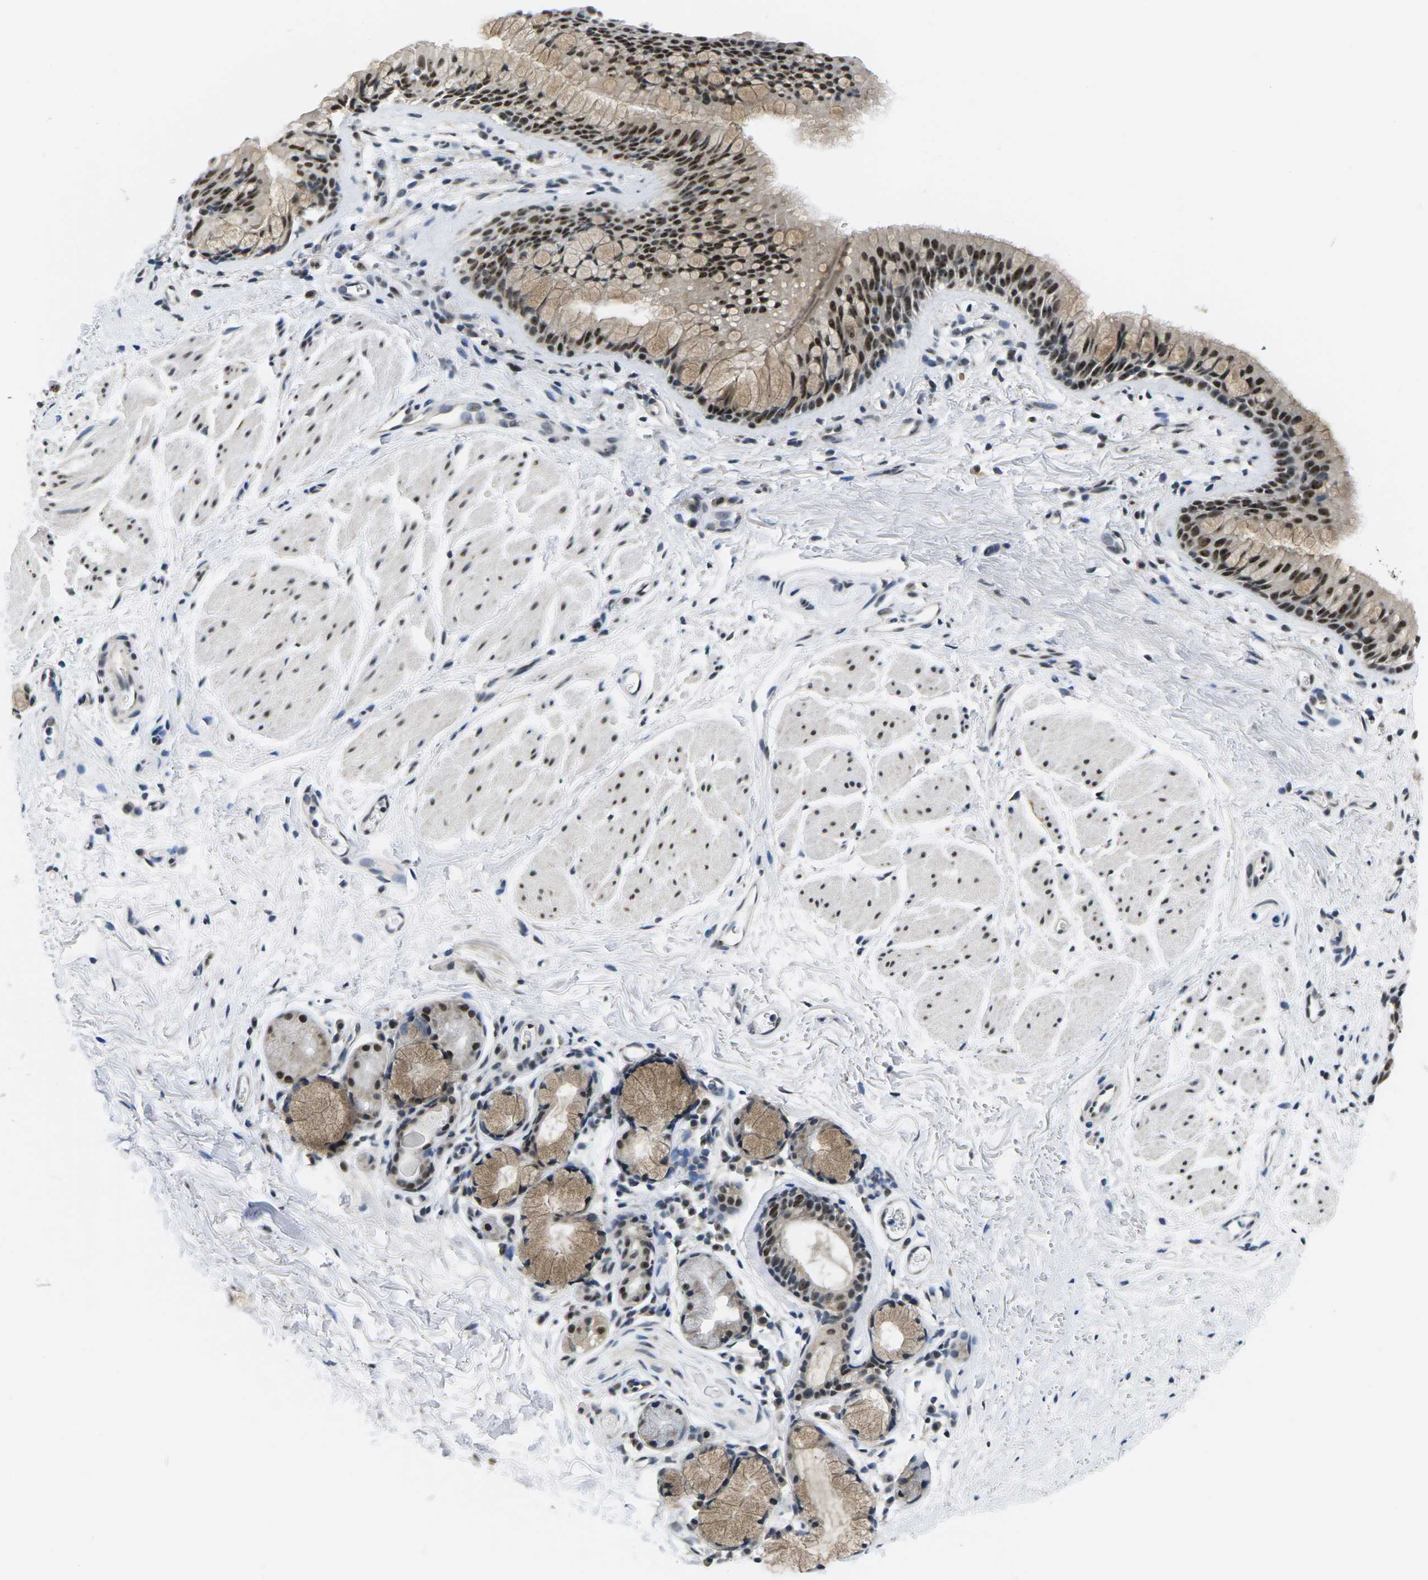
{"staining": {"intensity": "strong", "quantity": ">75%", "location": "nuclear"}, "tissue": "bronchus", "cell_type": "Respiratory epithelial cells", "image_type": "normal", "snomed": [{"axis": "morphology", "description": "Normal tissue, NOS"}, {"axis": "topography", "description": "Cartilage tissue"}, {"axis": "topography", "description": "Bronchus"}], "caption": "Immunohistochemistry (IHC) of unremarkable human bronchus reveals high levels of strong nuclear expression in about >75% of respiratory epithelial cells. (Stains: DAB (3,3'-diaminobenzidine) in brown, nuclei in blue, Microscopy: brightfield microscopy at high magnification).", "gene": "NSRP1", "patient": {"sex": "female", "age": 53}}